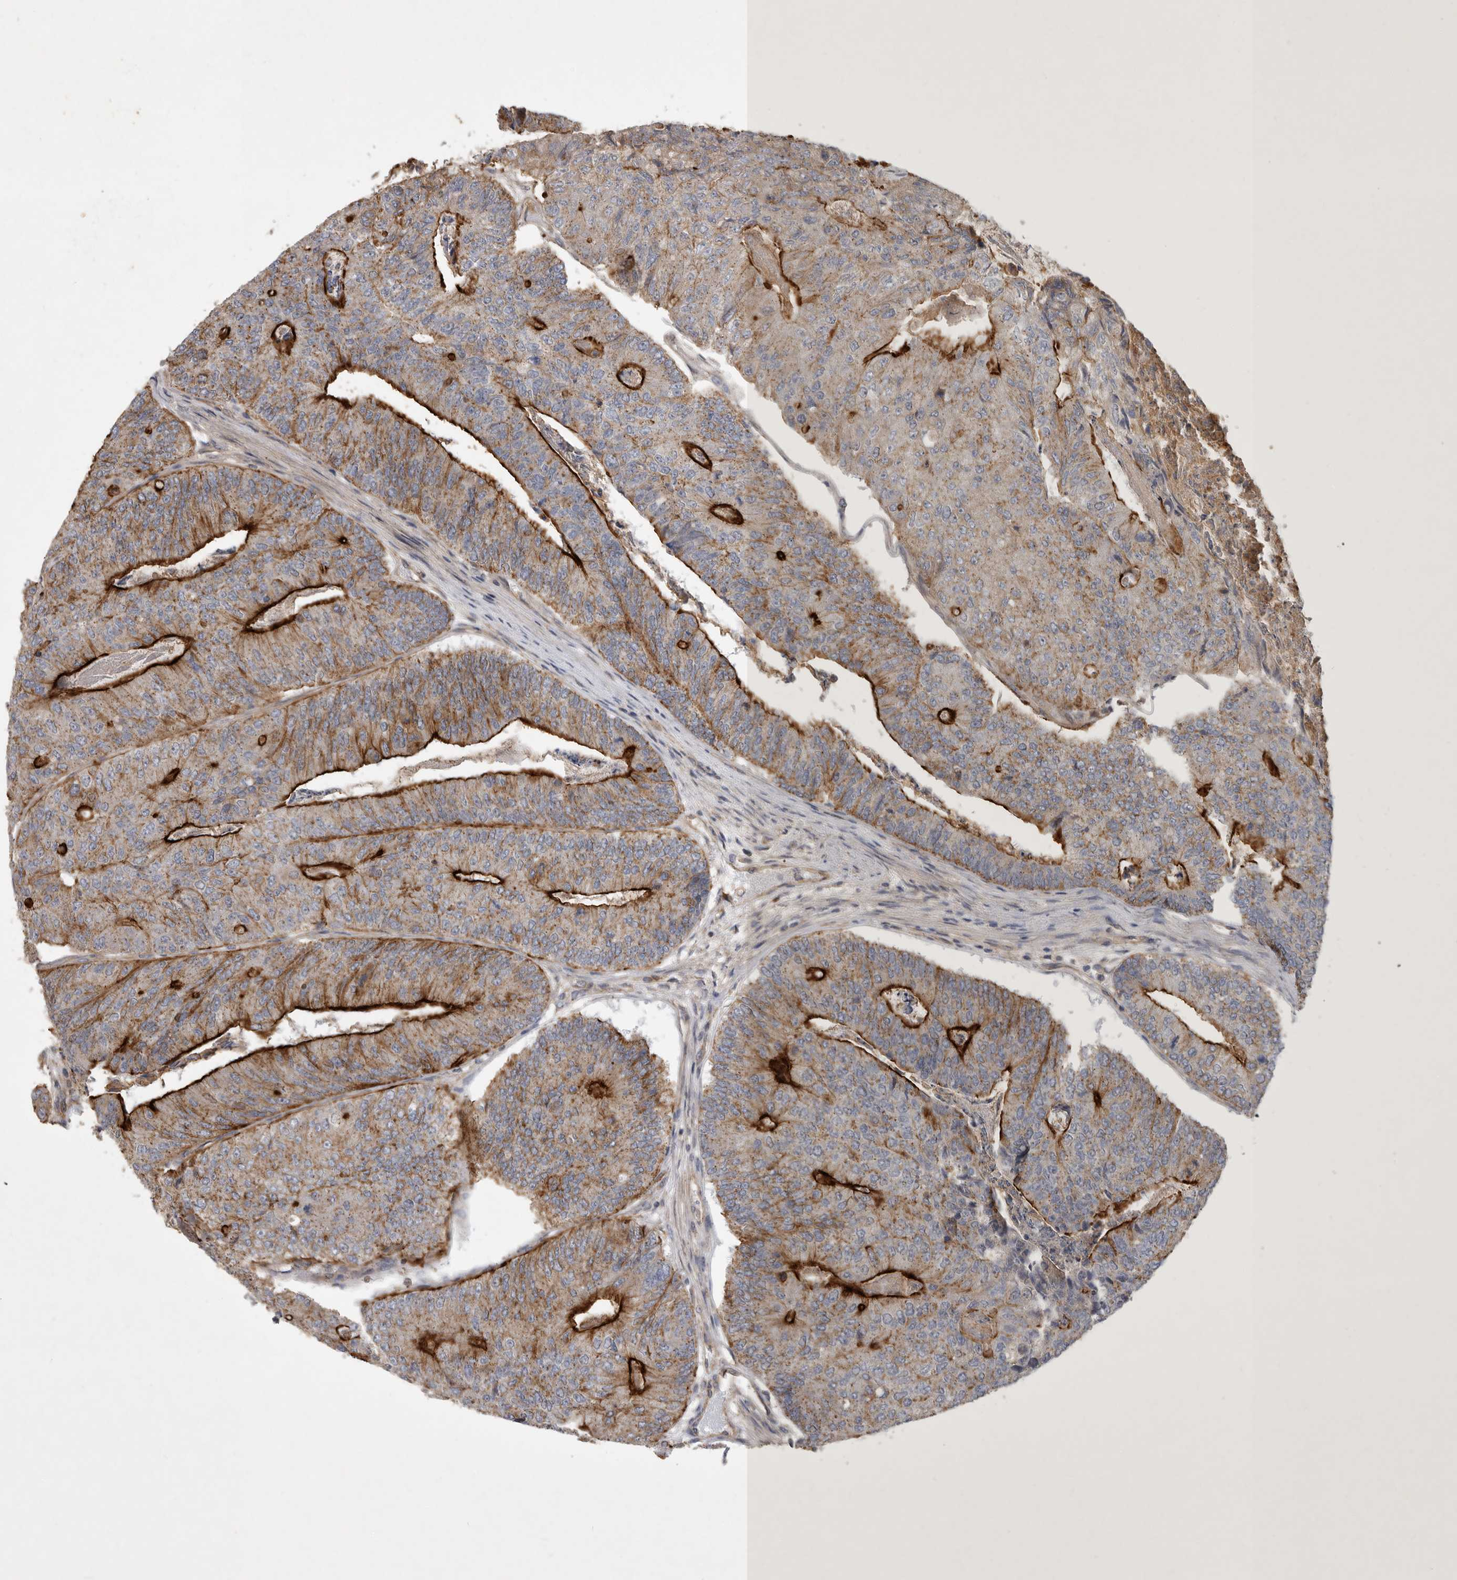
{"staining": {"intensity": "strong", "quantity": "25%-75%", "location": "cytoplasmic/membranous"}, "tissue": "colorectal cancer", "cell_type": "Tumor cells", "image_type": "cancer", "snomed": [{"axis": "morphology", "description": "Adenocarcinoma, NOS"}, {"axis": "topography", "description": "Colon"}], "caption": "Immunohistochemistry staining of adenocarcinoma (colorectal), which reveals high levels of strong cytoplasmic/membranous positivity in approximately 25%-75% of tumor cells indicating strong cytoplasmic/membranous protein positivity. The staining was performed using DAB (3,3'-diaminobenzidine) (brown) for protein detection and nuclei were counterstained in hematoxylin (blue).", "gene": "MLPH", "patient": {"sex": "female", "age": 67}}